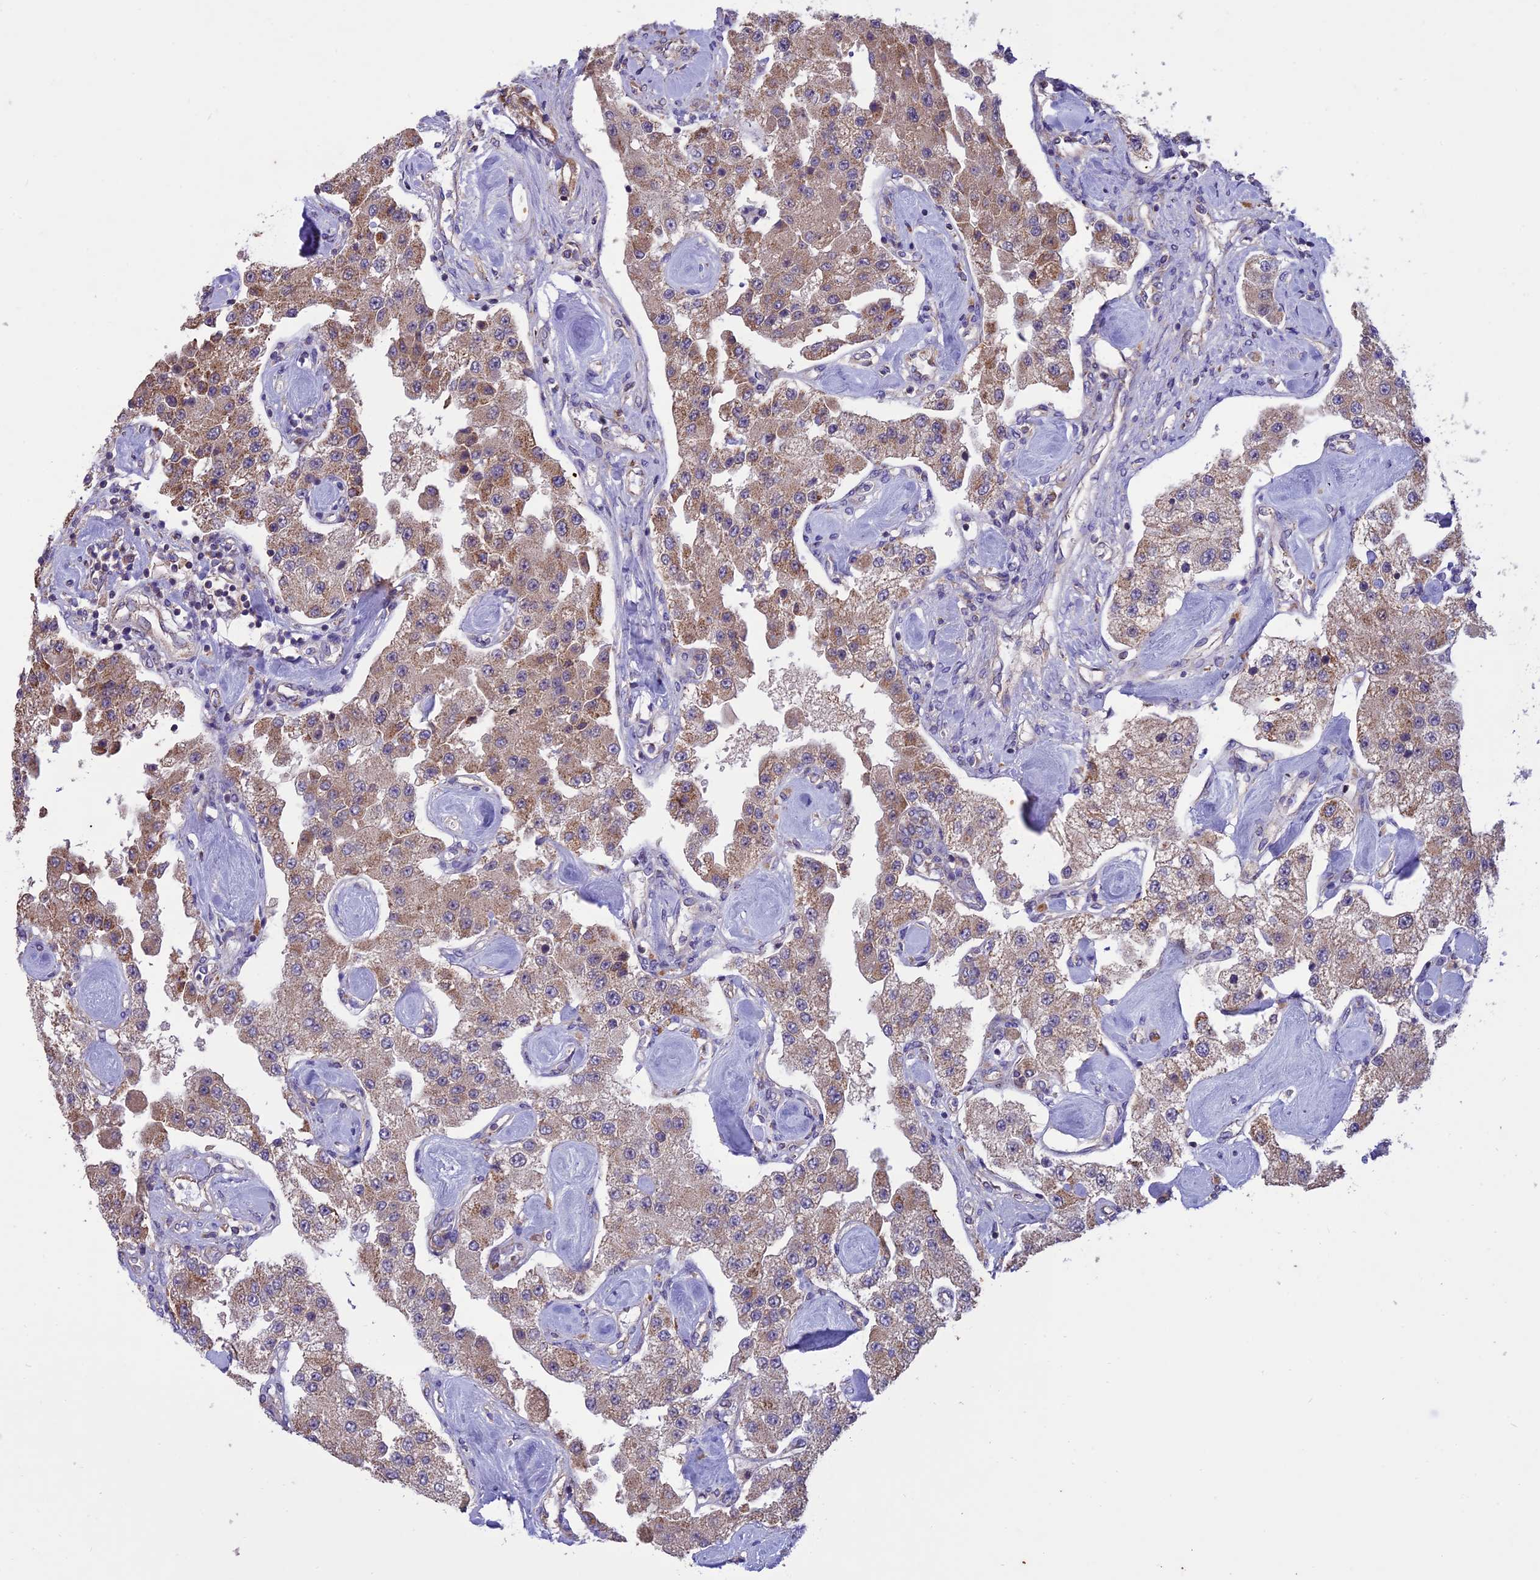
{"staining": {"intensity": "moderate", "quantity": "25%-75%", "location": "cytoplasmic/membranous"}, "tissue": "carcinoid", "cell_type": "Tumor cells", "image_type": "cancer", "snomed": [{"axis": "morphology", "description": "Carcinoid, malignant, NOS"}, {"axis": "topography", "description": "Pancreas"}], "caption": "The image shows staining of carcinoid, revealing moderate cytoplasmic/membranous protein expression (brown color) within tumor cells. (Brightfield microscopy of DAB IHC at high magnification).", "gene": "NDUFAF1", "patient": {"sex": "male", "age": 41}}